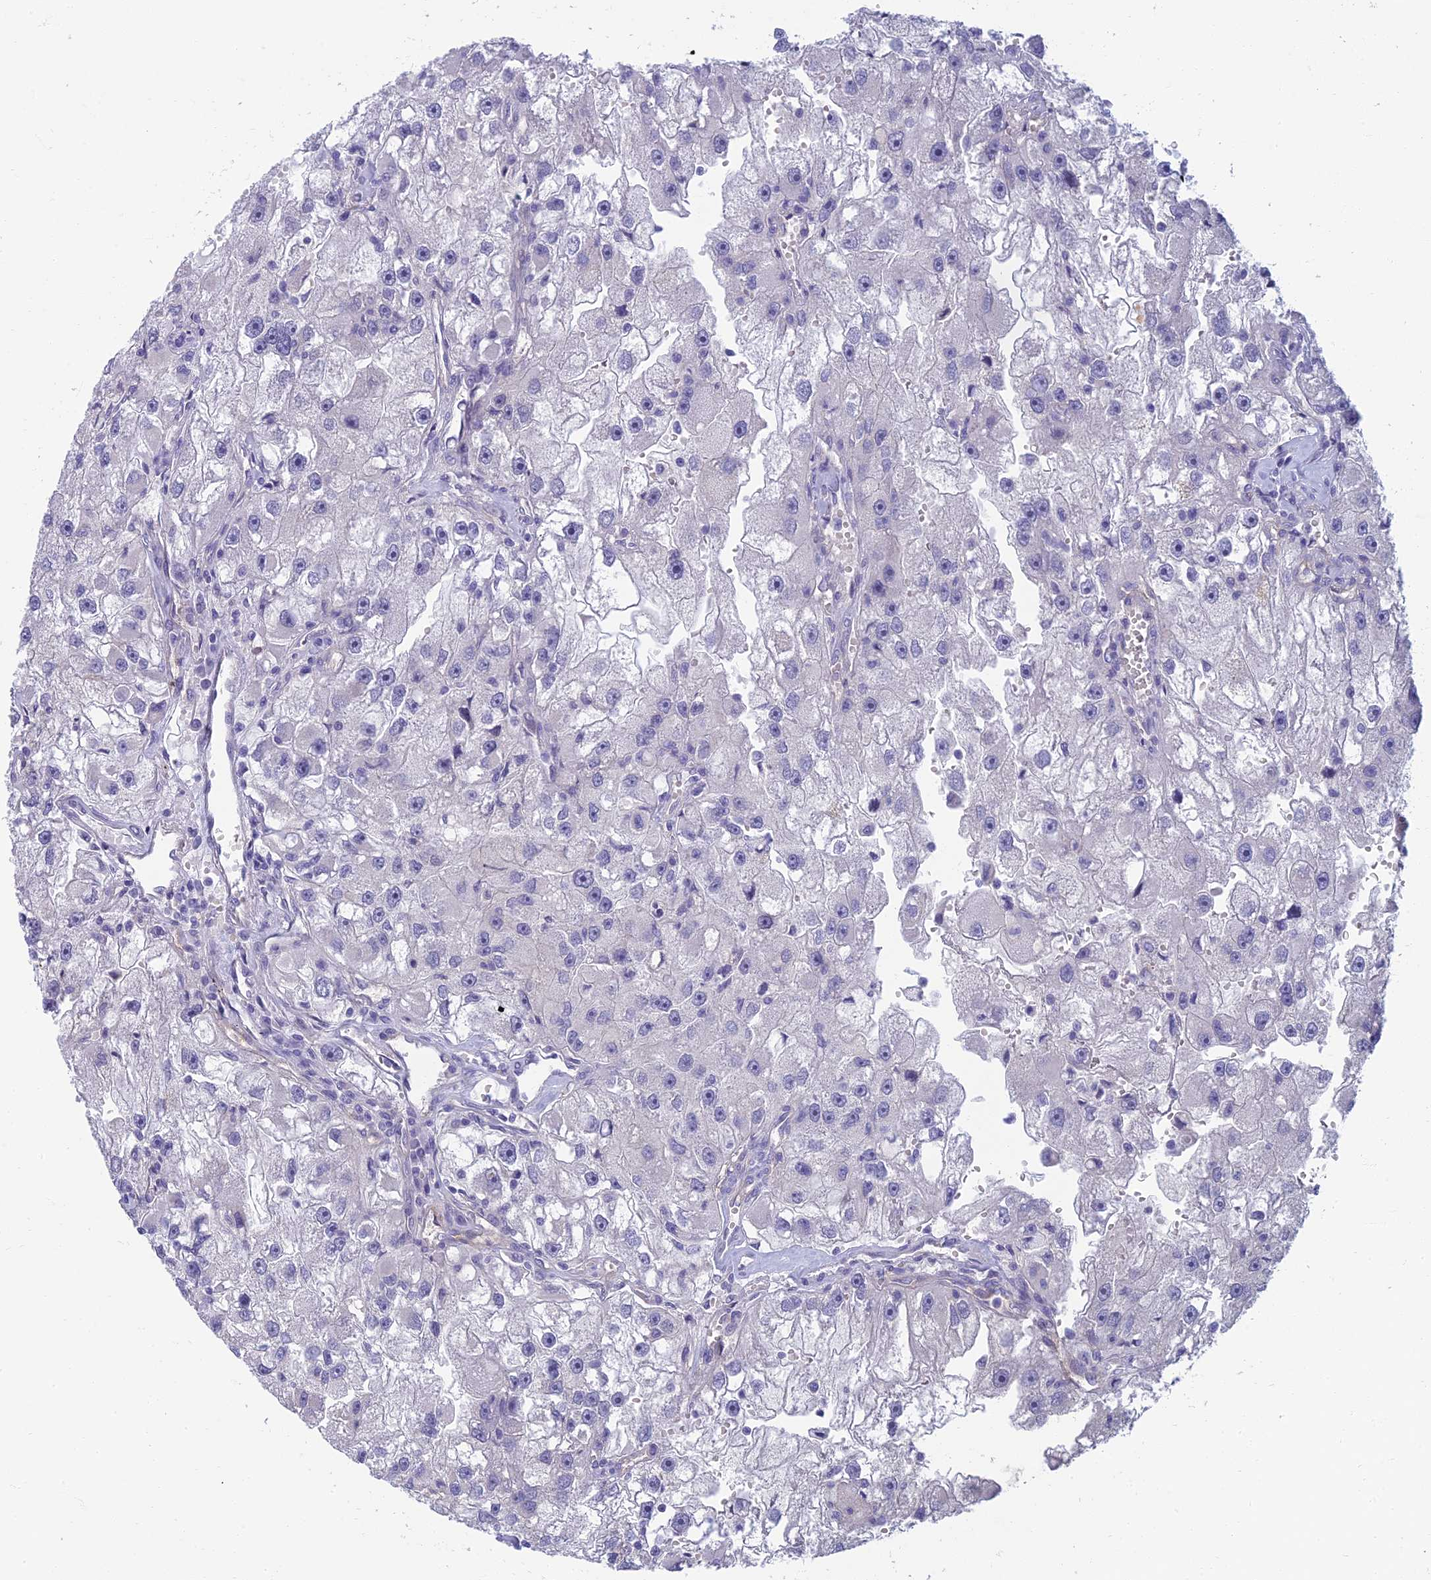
{"staining": {"intensity": "negative", "quantity": "none", "location": "none"}, "tissue": "renal cancer", "cell_type": "Tumor cells", "image_type": "cancer", "snomed": [{"axis": "morphology", "description": "Adenocarcinoma, NOS"}, {"axis": "topography", "description": "Kidney"}], "caption": "The immunohistochemistry (IHC) photomicrograph has no significant positivity in tumor cells of renal adenocarcinoma tissue.", "gene": "NEURL1", "patient": {"sex": "male", "age": 63}}